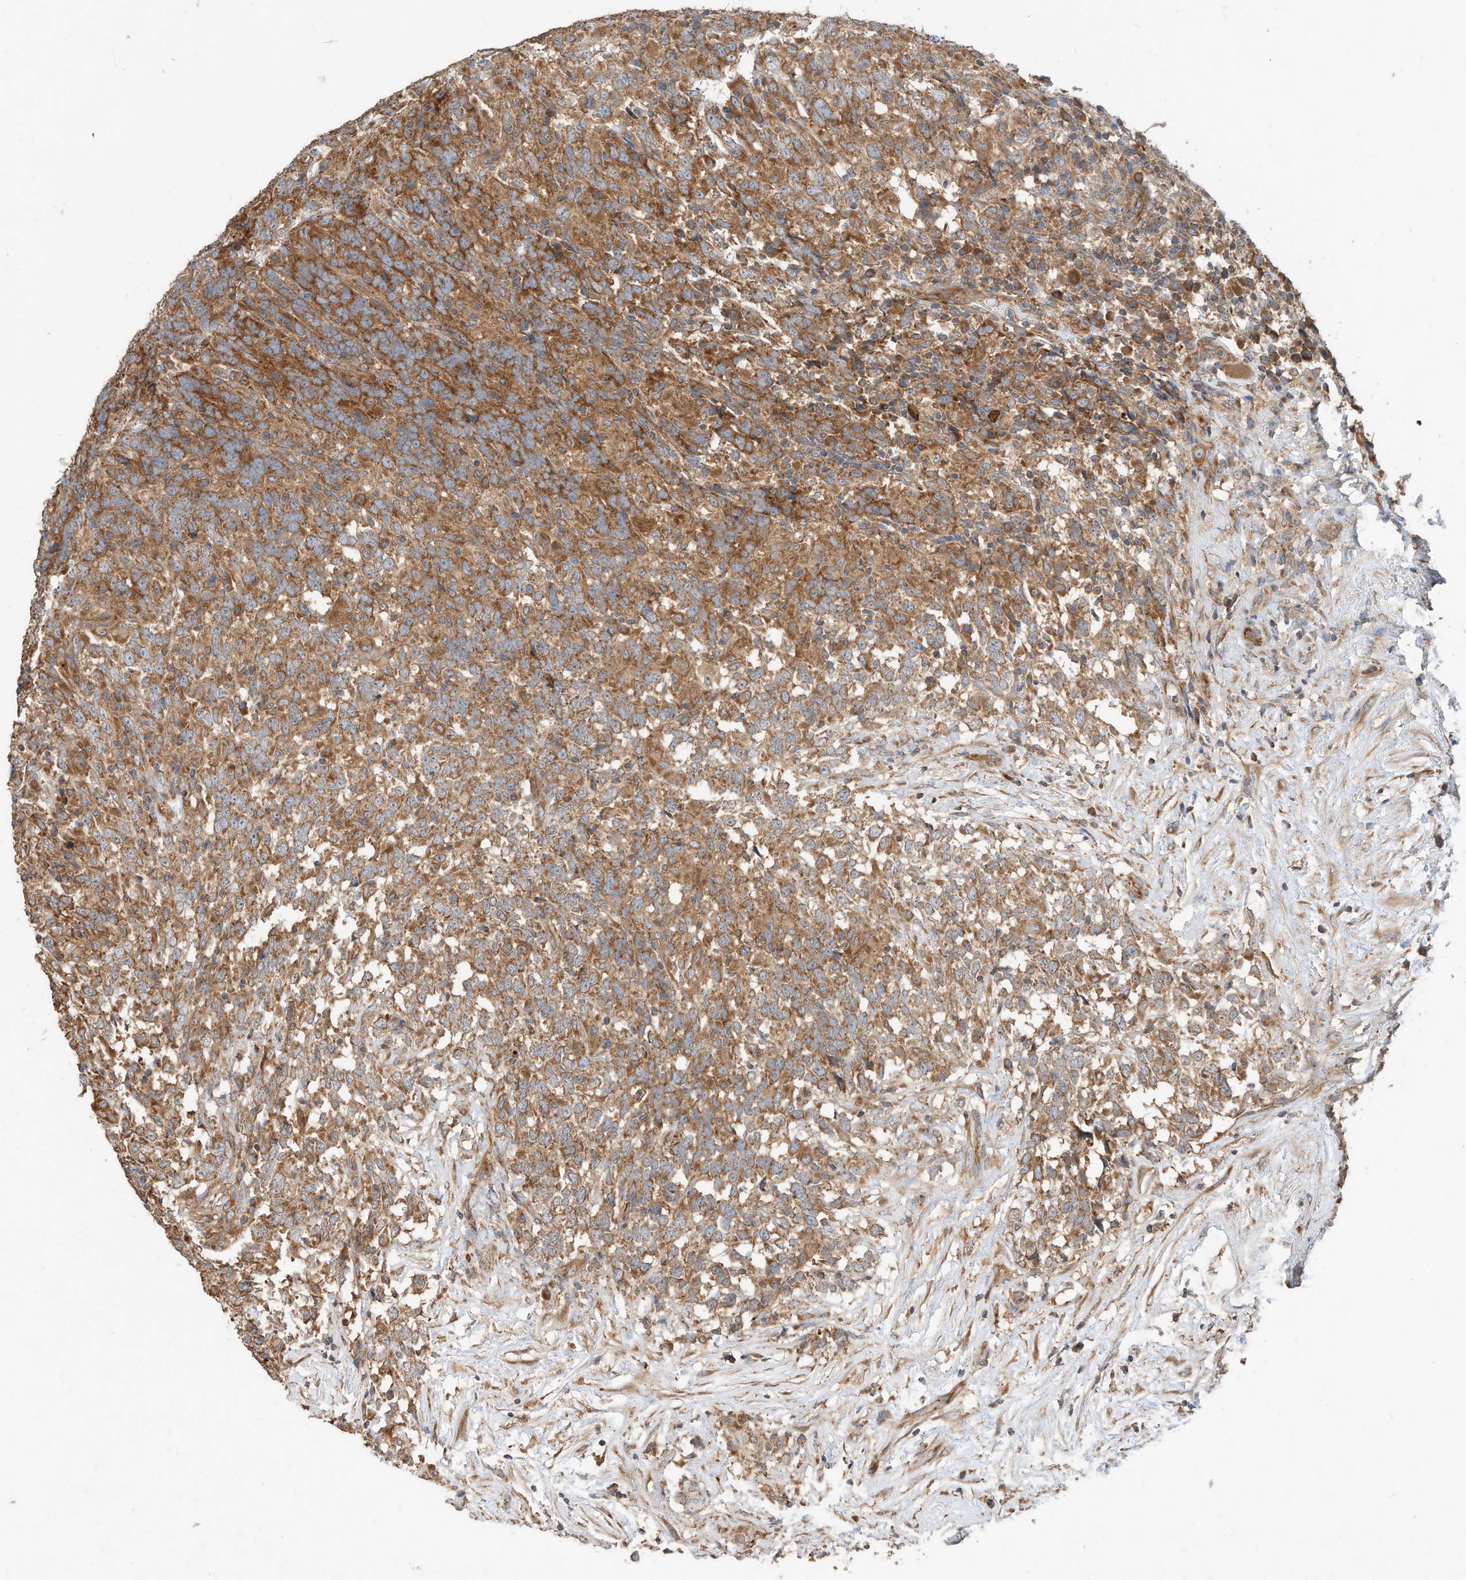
{"staining": {"intensity": "strong", "quantity": ">75%", "location": "cytoplasmic/membranous"}, "tissue": "testis cancer", "cell_type": "Tumor cells", "image_type": "cancer", "snomed": [{"axis": "morphology", "description": "Carcinoma, Embryonal, NOS"}, {"axis": "topography", "description": "Testis"}], "caption": "Human testis embryonal carcinoma stained for a protein (brown) reveals strong cytoplasmic/membranous positive positivity in approximately >75% of tumor cells.", "gene": "CPAMD8", "patient": {"sex": "male", "age": 26}}